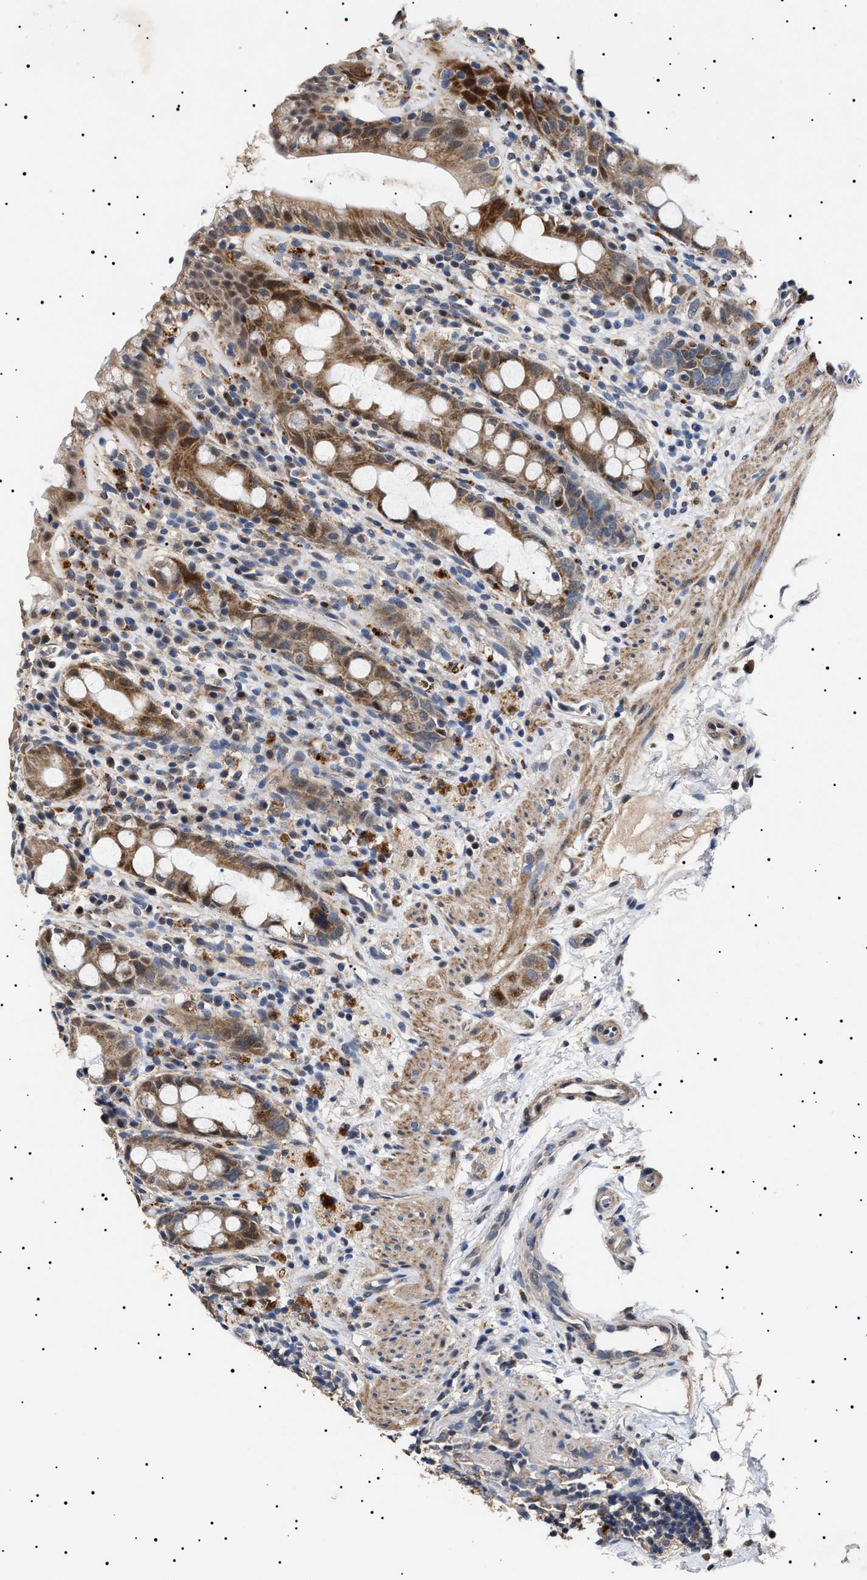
{"staining": {"intensity": "moderate", "quantity": ">75%", "location": "cytoplasmic/membranous"}, "tissue": "rectum", "cell_type": "Glandular cells", "image_type": "normal", "snomed": [{"axis": "morphology", "description": "Normal tissue, NOS"}, {"axis": "topography", "description": "Rectum"}], "caption": "Protein analysis of normal rectum exhibits moderate cytoplasmic/membranous staining in about >75% of glandular cells. (IHC, brightfield microscopy, high magnification).", "gene": "RAB34", "patient": {"sex": "male", "age": 44}}